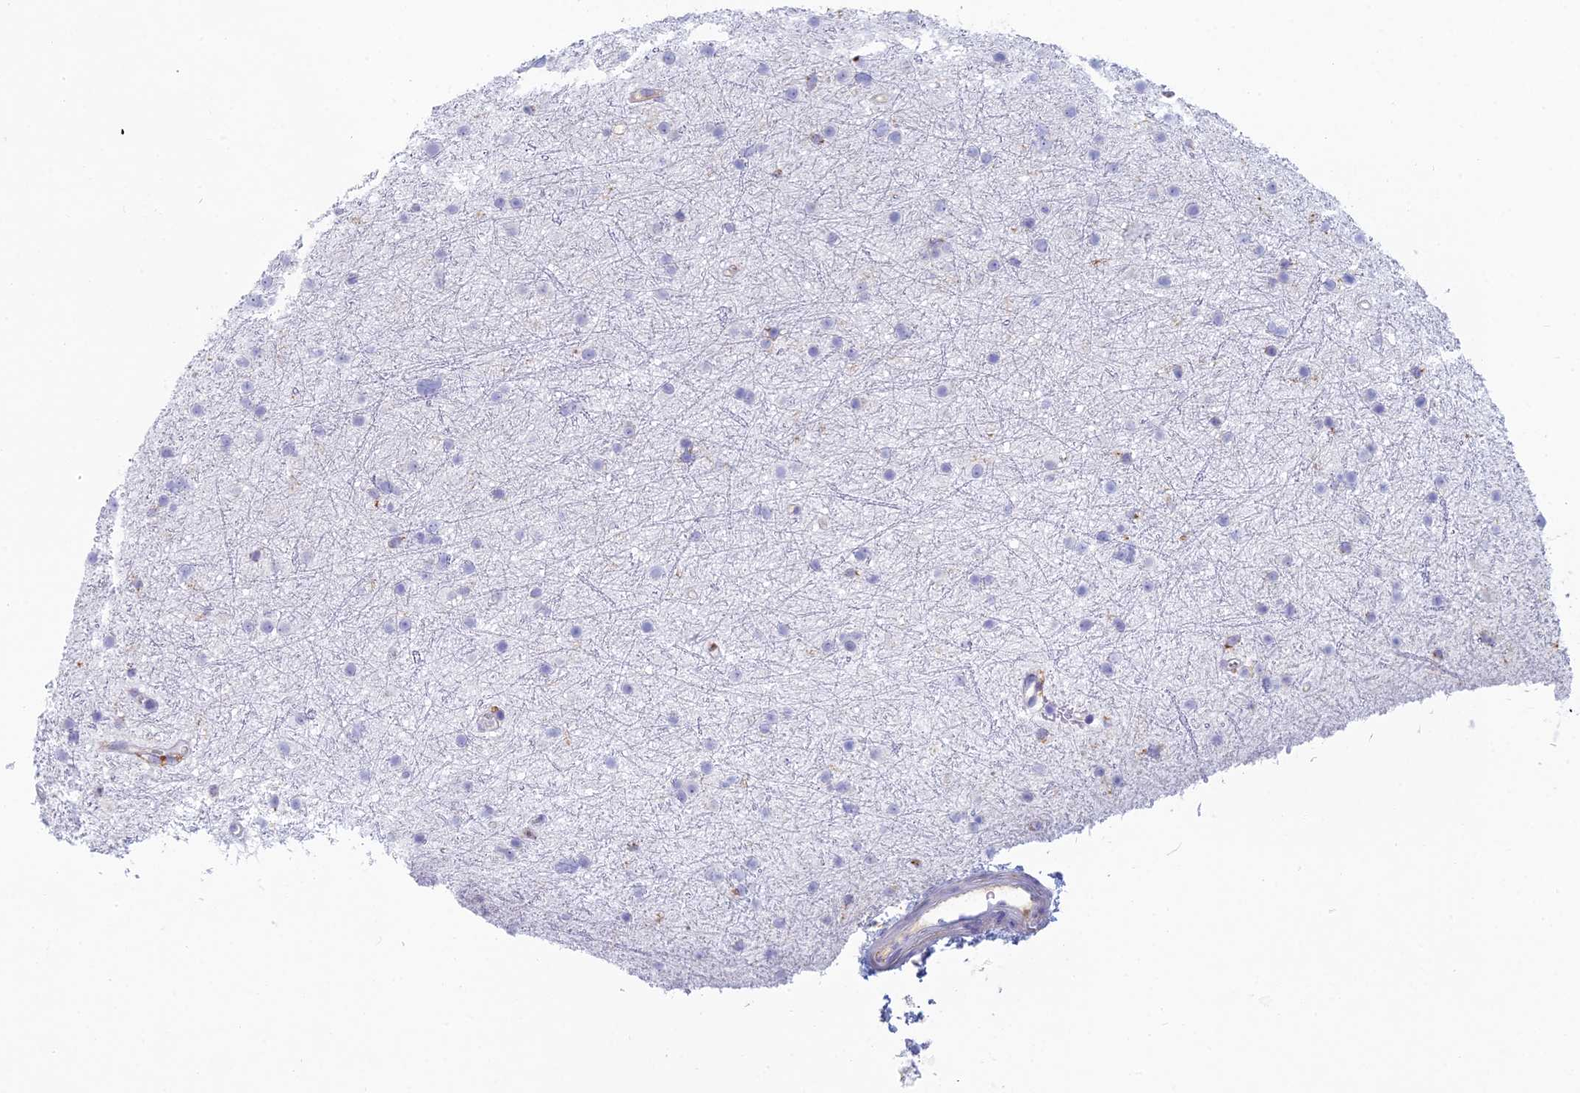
{"staining": {"intensity": "negative", "quantity": "none", "location": "none"}, "tissue": "glioma", "cell_type": "Tumor cells", "image_type": "cancer", "snomed": [{"axis": "morphology", "description": "Glioma, malignant, Low grade"}, {"axis": "topography", "description": "Cerebral cortex"}], "caption": "Tumor cells show no significant protein staining in malignant low-grade glioma.", "gene": "FERD3L", "patient": {"sex": "female", "age": 39}}